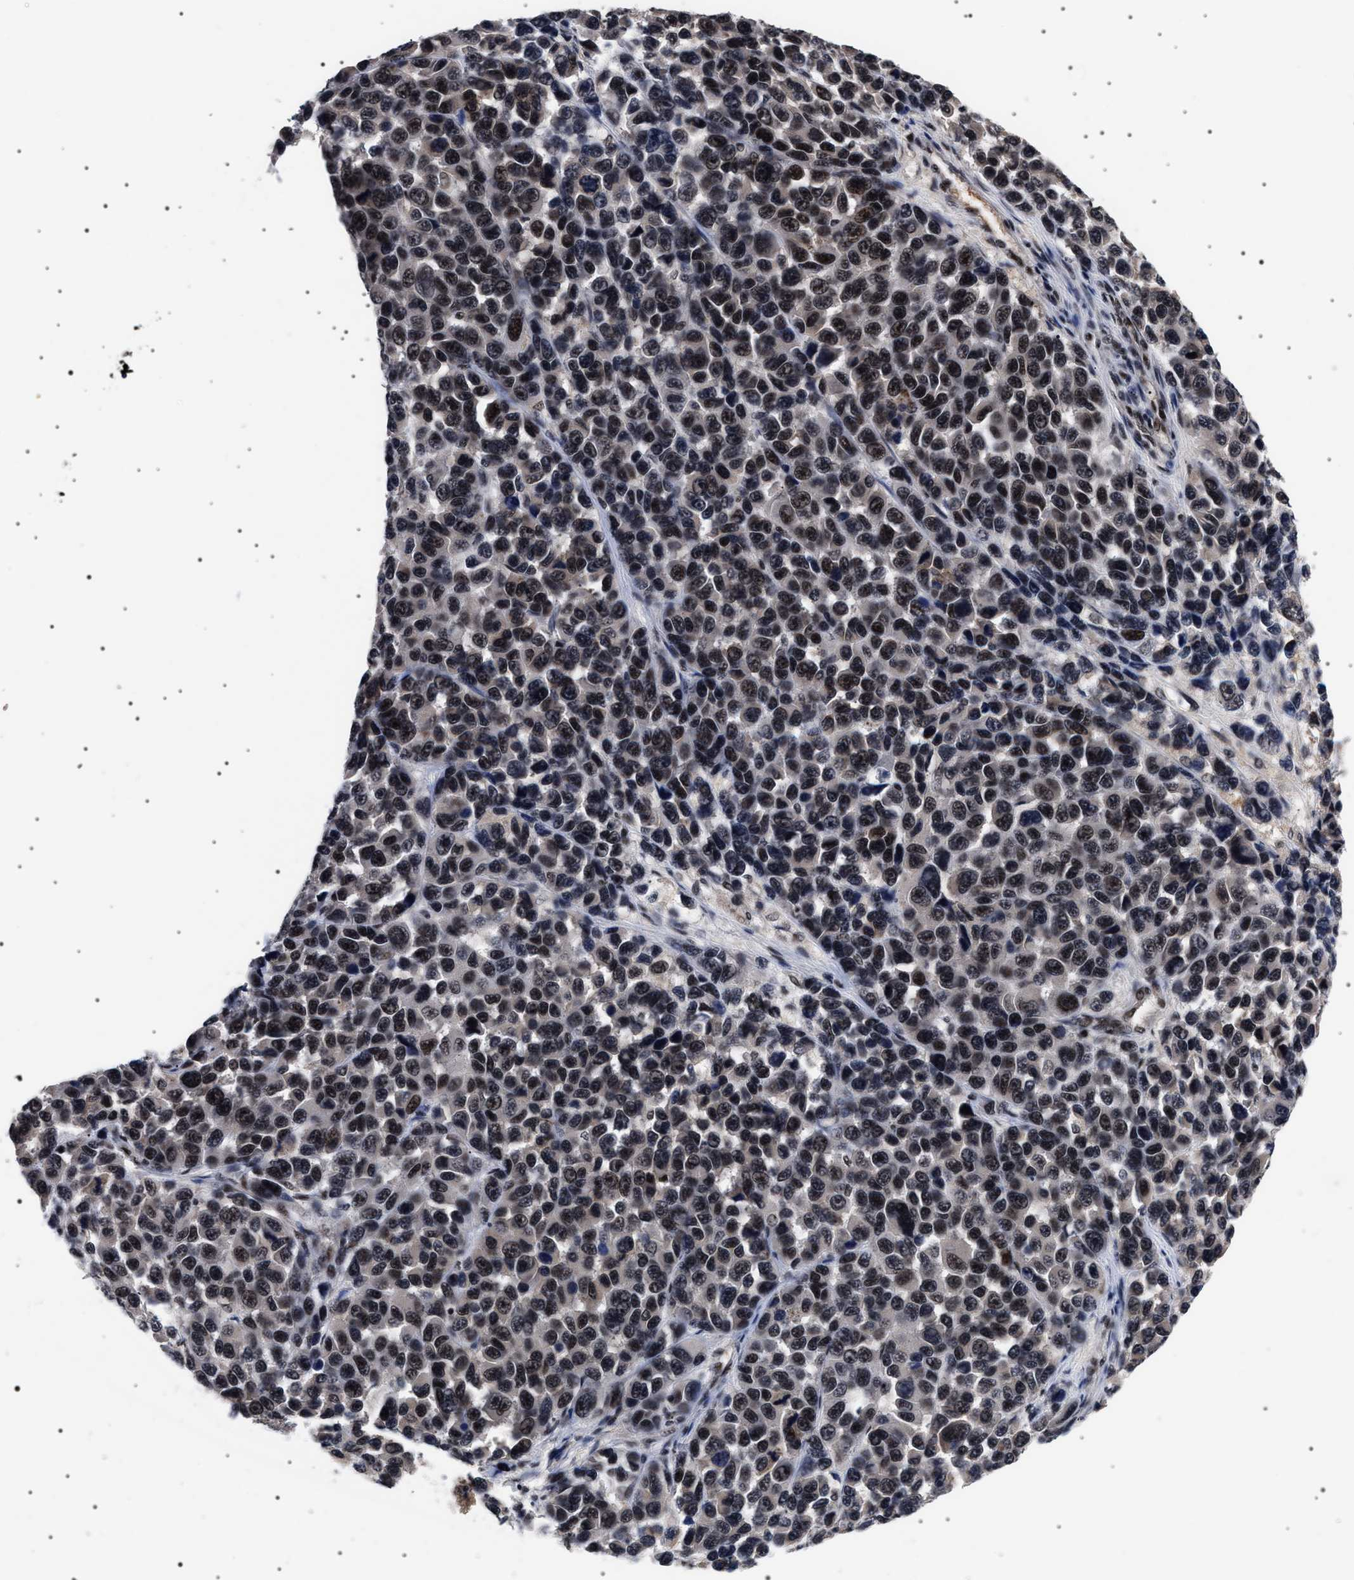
{"staining": {"intensity": "moderate", "quantity": "25%-75%", "location": "nuclear"}, "tissue": "melanoma", "cell_type": "Tumor cells", "image_type": "cancer", "snomed": [{"axis": "morphology", "description": "Malignant melanoma, NOS"}, {"axis": "topography", "description": "Skin"}], "caption": "Tumor cells demonstrate medium levels of moderate nuclear staining in about 25%-75% of cells in malignant melanoma.", "gene": "CAAP1", "patient": {"sex": "male", "age": 53}}